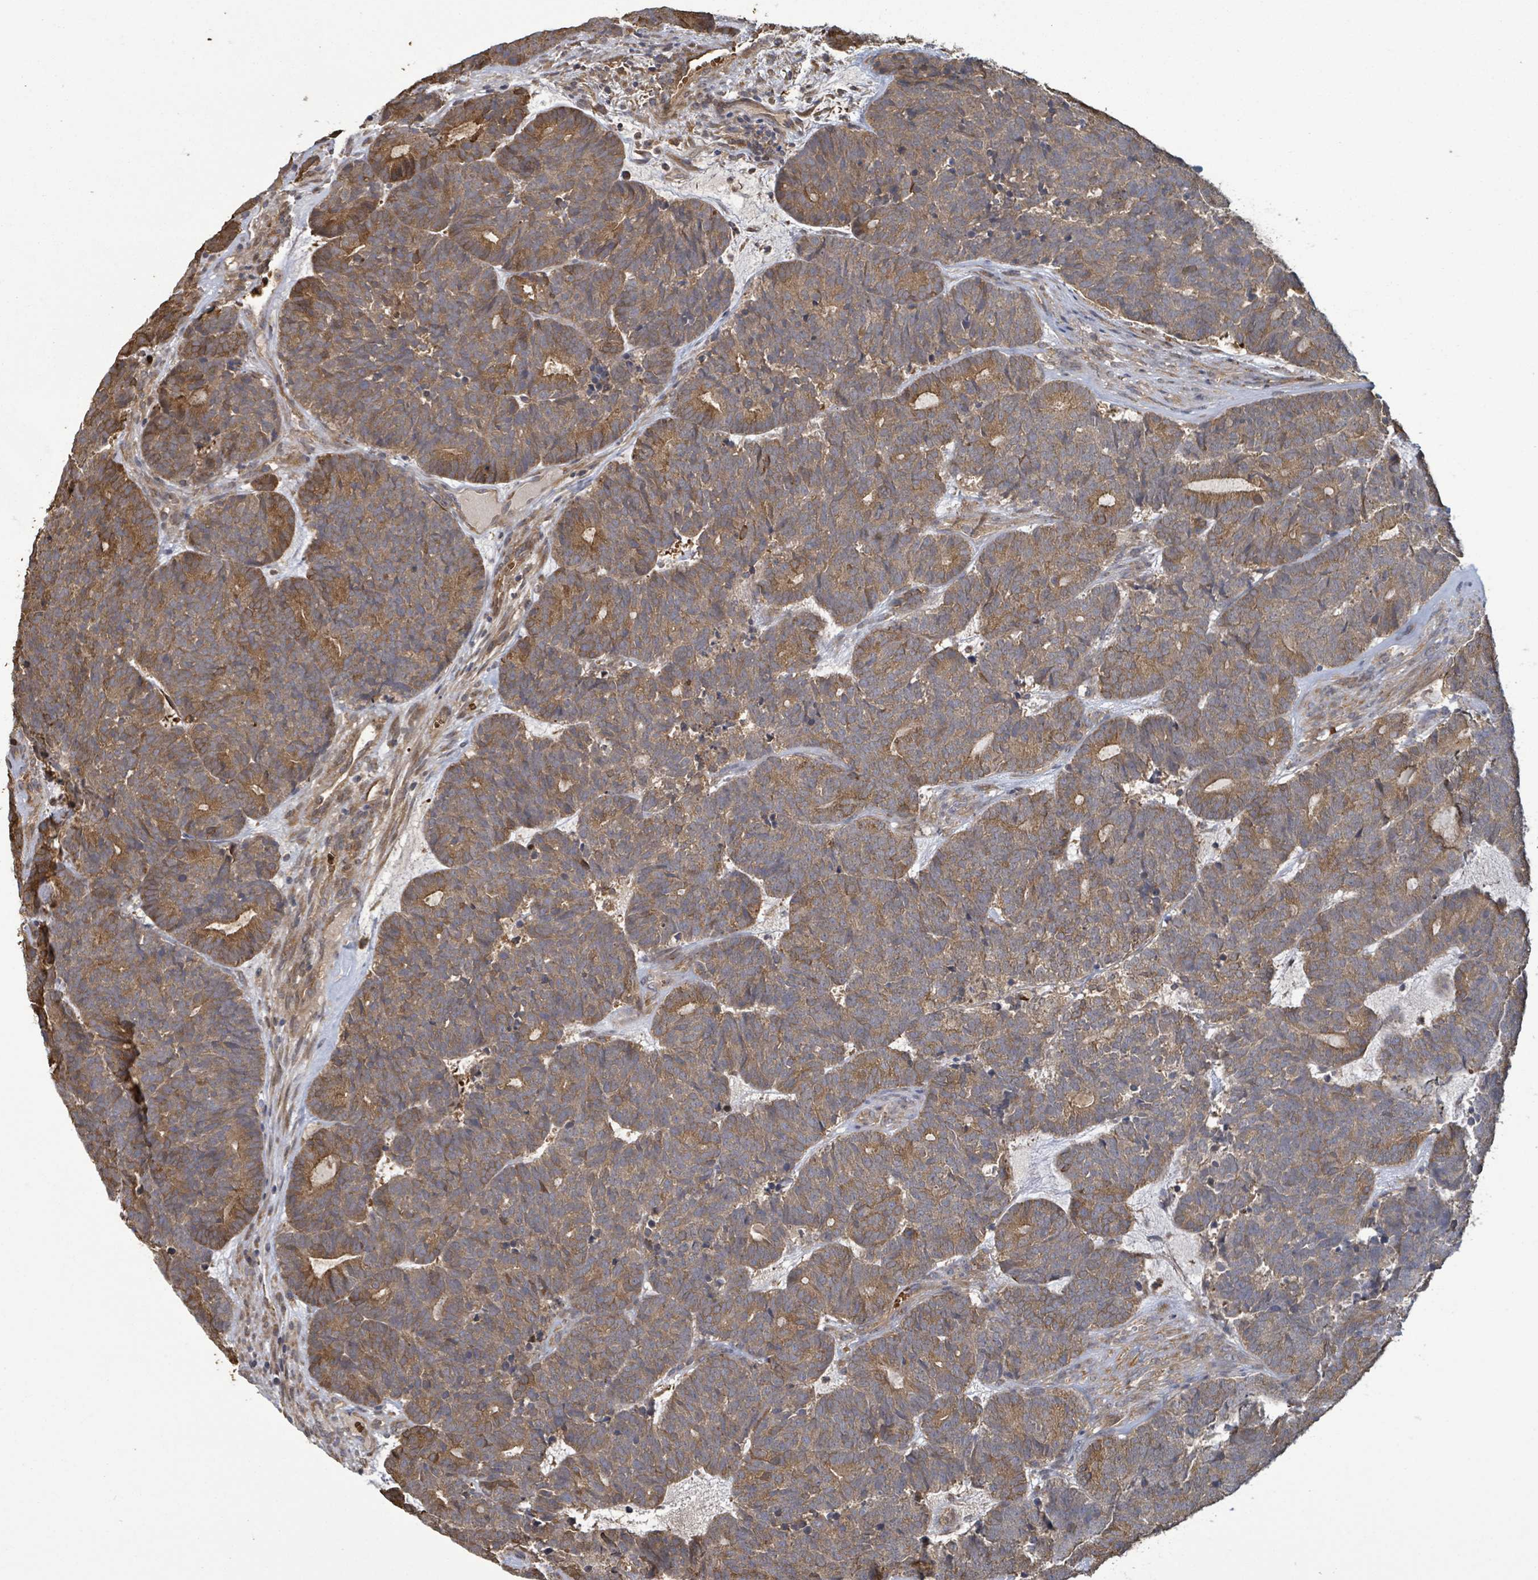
{"staining": {"intensity": "moderate", "quantity": ">75%", "location": "cytoplasmic/membranous"}, "tissue": "head and neck cancer", "cell_type": "Tumor cells", "image_type": "cancer", "snomed": [{"axis": "morphology", "description": "Adenocarcinoma, NOS"}, {"axis": "topography", "description": "Head-Neck"}], "caption": "This photomicrograph demonstrates immunohistochemistry (IHC) staining of human head and neck cancer, with medium moderate cytoplasmic/membranous expression in about >75% of tumor cells.", "gene": "MAP3K6", "patient": {"sex": "female", "age": 81}}